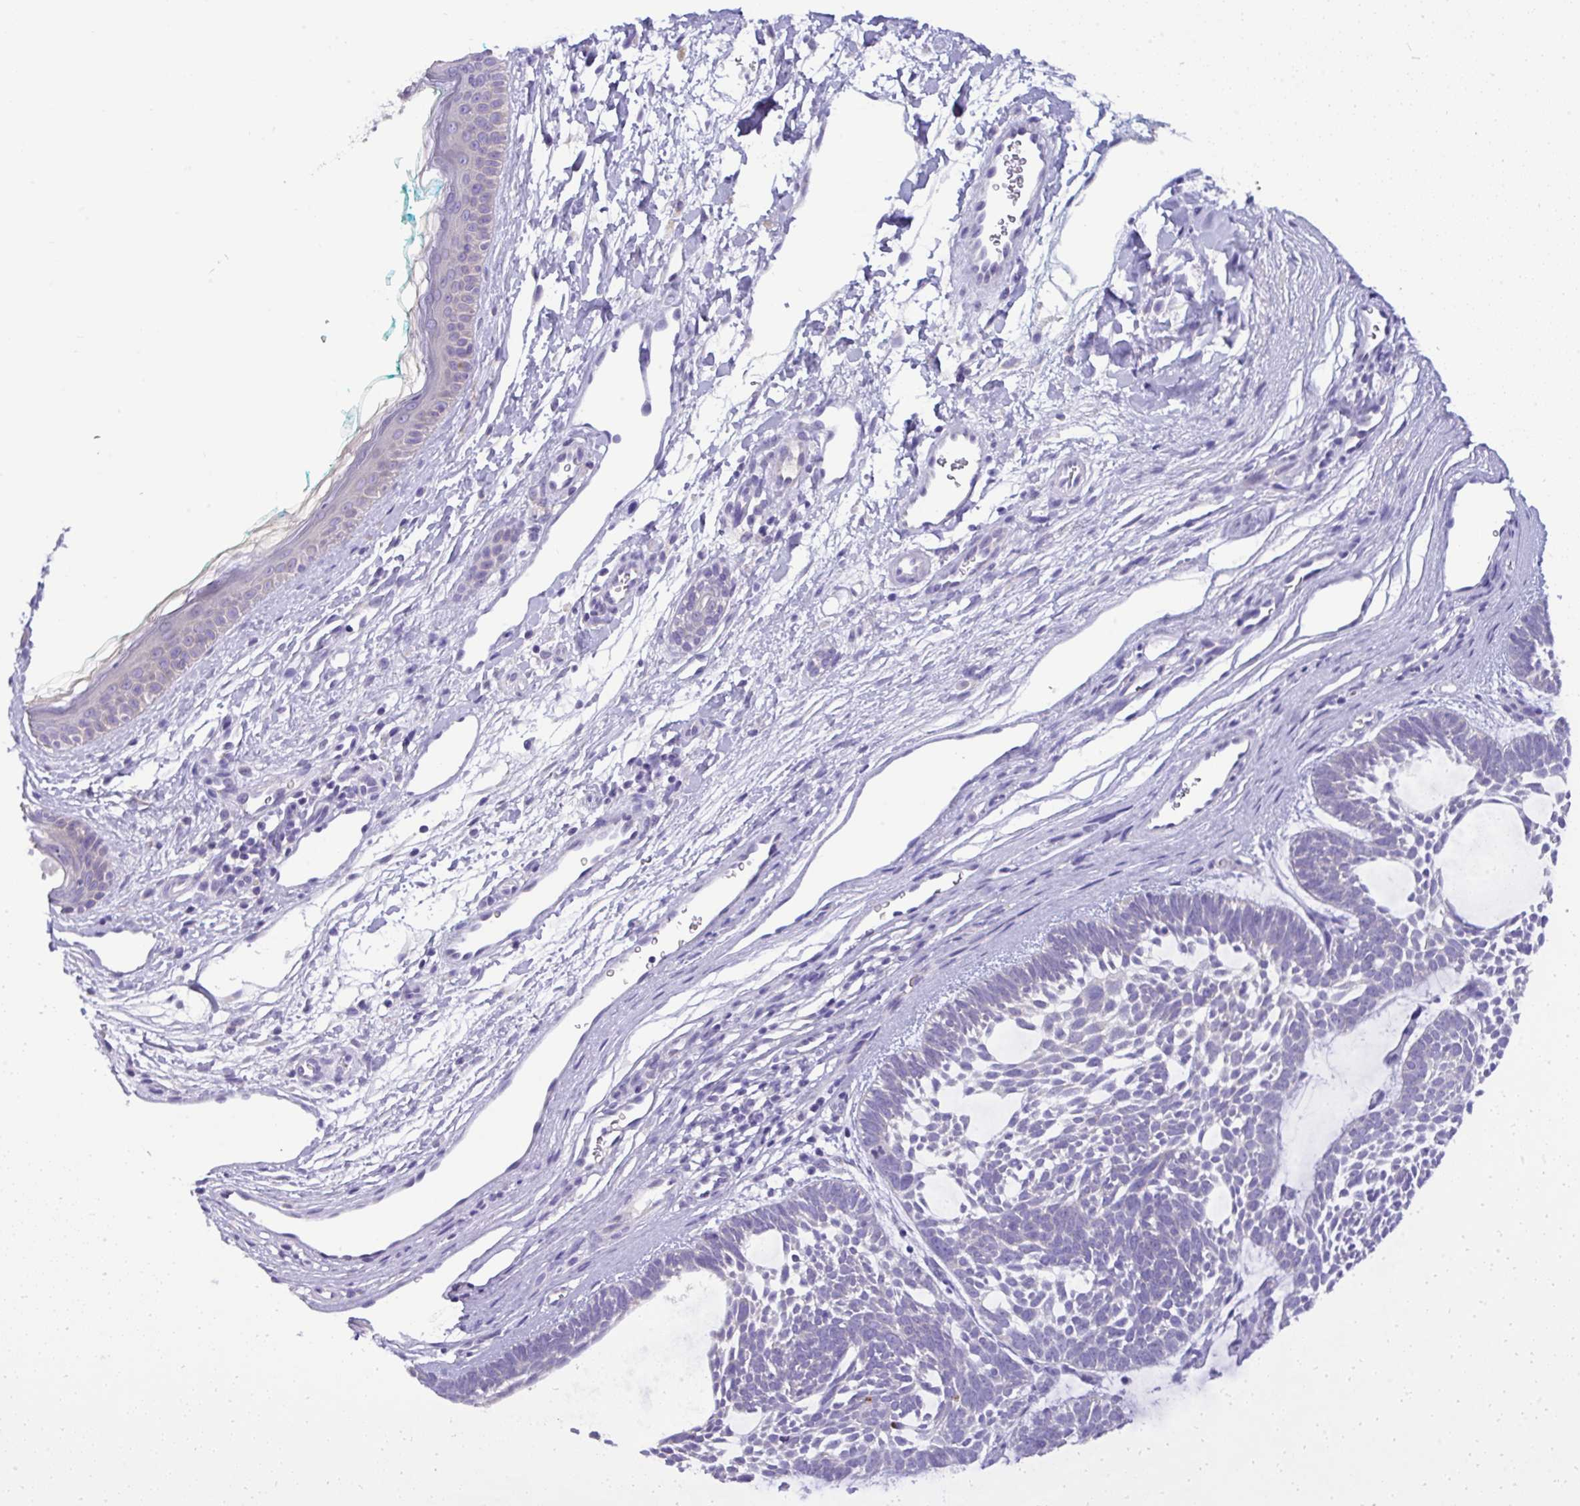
{"staining": {"intensity": "negative", "quantity": "none", "location": "none"}, "tissue": "skin cancer", "cell_type": "Tumor cells", "image_type": "cancer", "snomed": [{"axis": "morphology", "description": "Basal cell carcinoma"}, {"axis": "topography", "description": "Skin"}, {"axis": "topography", "description": "Skin of face"}], "caption": "Tumor cells are negative for brown protein staining in skin cancer.", "gene": "ST8SIA2", "patient": {"sex": "male", "age": 83}}